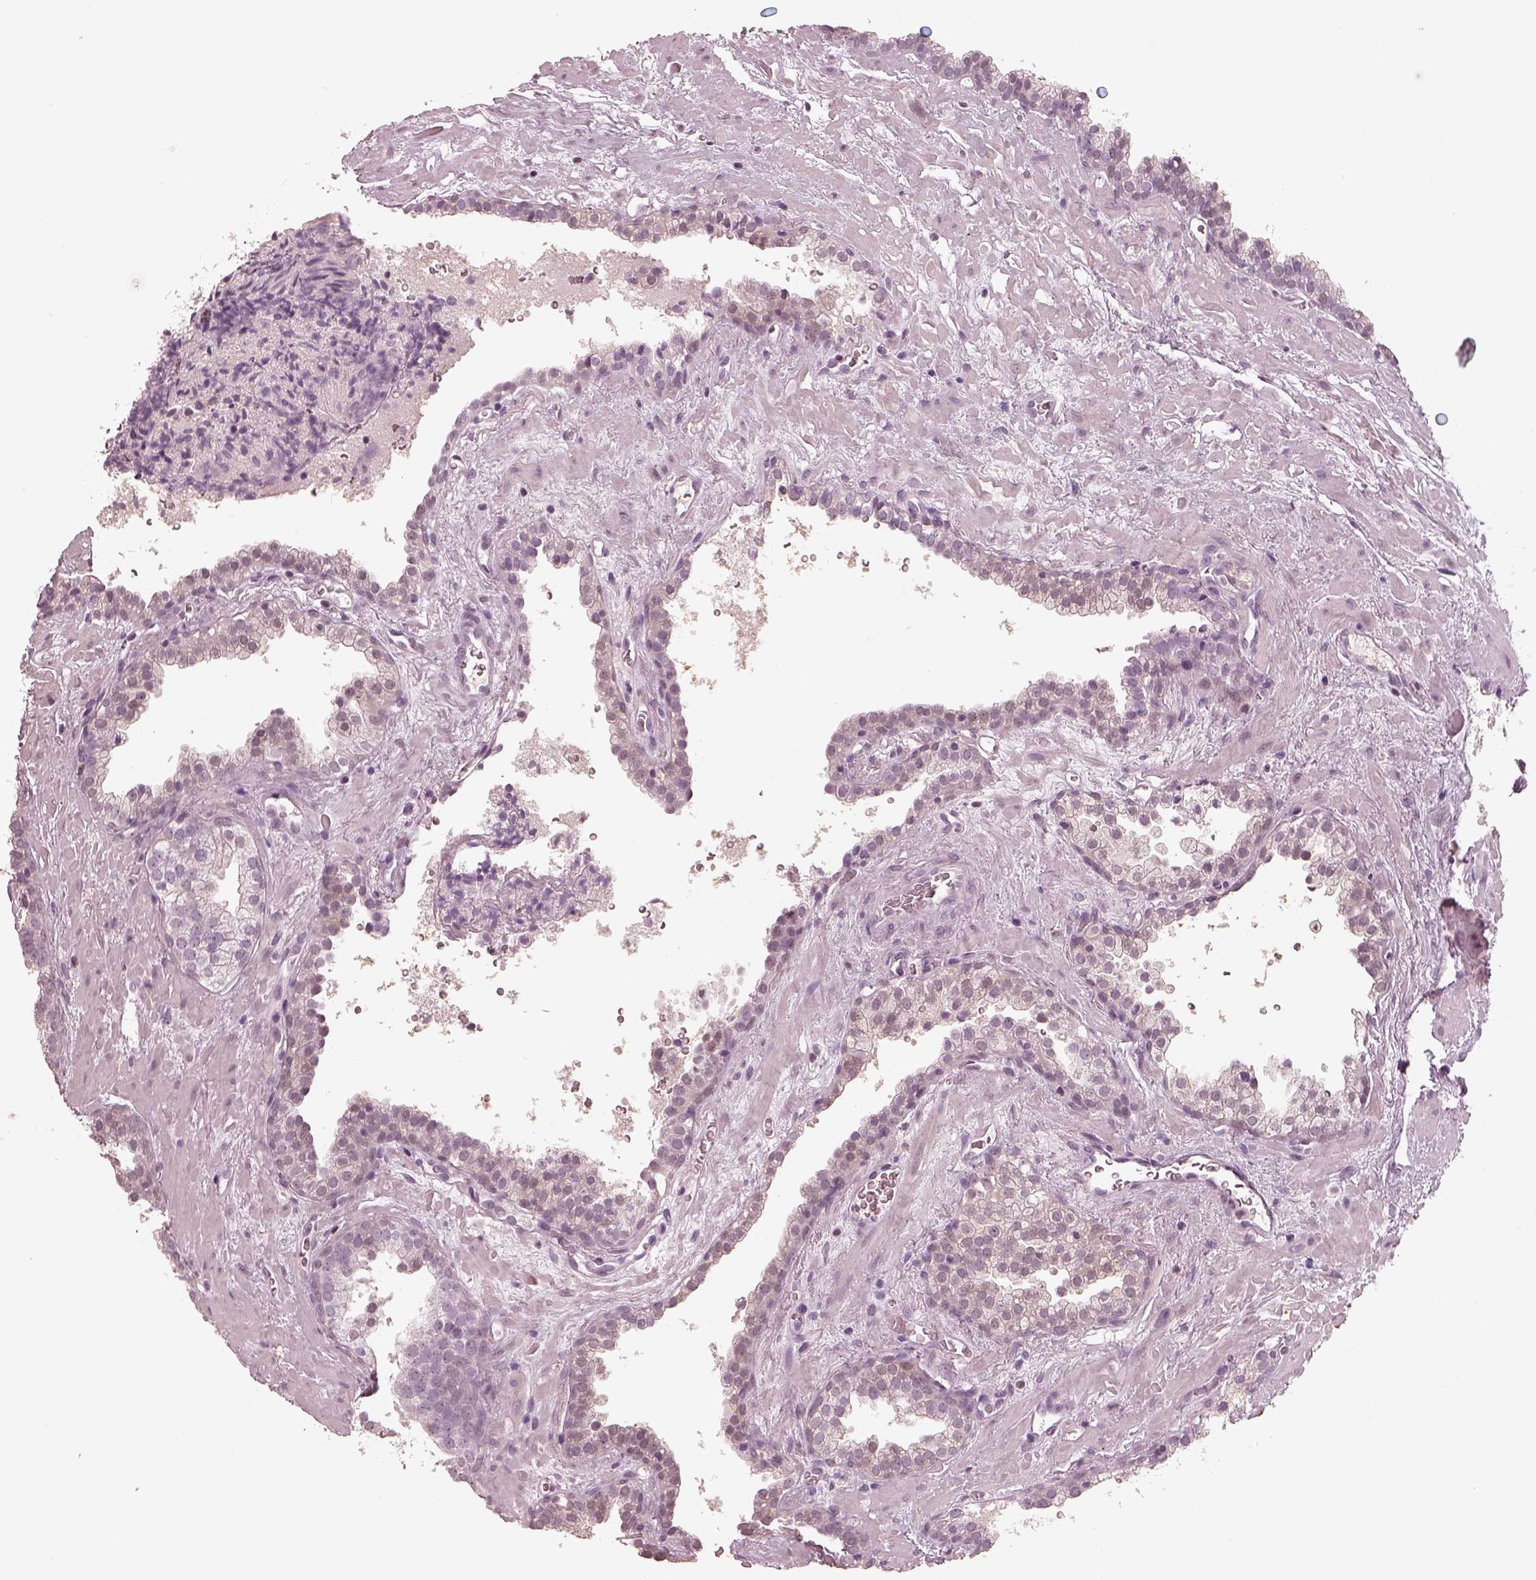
{"staining": {"intensity": "negative", "quantity": "none", "location": "none"}, "tissue": "prostate cancer", "cell_type": "Tumor cells", "image_type": "cancer", "snomed": [{"axis": "morphology", "description": "Adenocarcinoma, NOS"}, {"axis": "topography", "description": "Prostate"}], "caption": "Immunohistochemical staining of prostate adenocarcinoma reveals no significant staining in tumor cells.", "gene": "EGR4", "patient": {"sex": "male", "age": 66}}